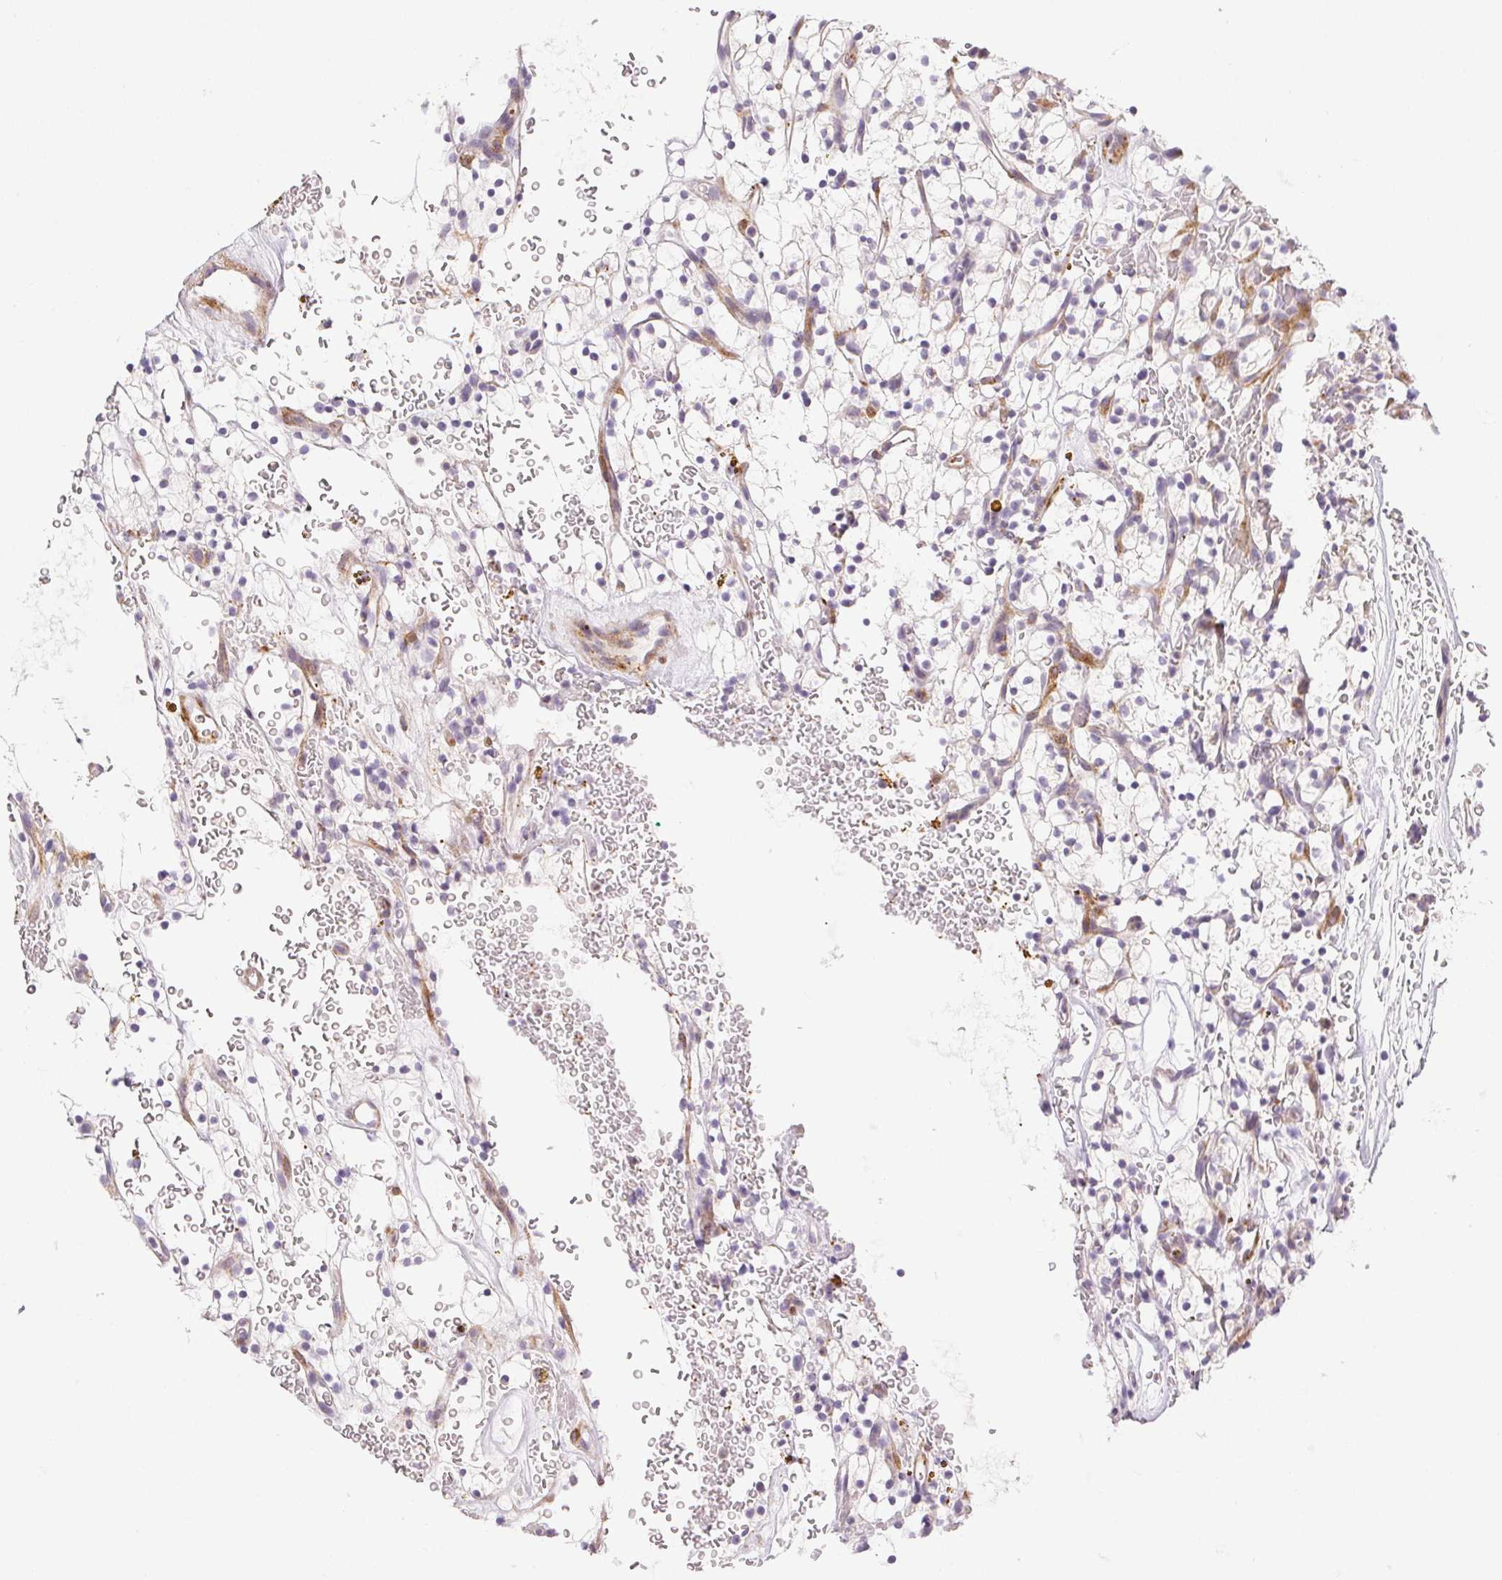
{"staining": {"intensity": "negative", "quantity": "none", "location": "none"}, "tissue": "renal cancer", "cell_type": "Tumor cells", "image_type": "cancer", "snomed": [{"axis": "morphology", "description": "Adenocarcinoma, NOS"}, {"axis": "topography", "description": "Kidney"}], "caption": "Immunohistochemistry (IHC) micrograph of neoplastic tissue: human adenocarcinoma (renal) stained with DAB (3,3'-diaminobenzidine) exhibits no significant protein expression in tumor cells. (Stains: DAB (3,3'-diaminobenzidine) immunohistochemistry with hematoxylin counter stain, Microscopy: brightfield microscopy at high magnification).", "gene": "PRL", "patient": {"sex": "female", "age": 64}}